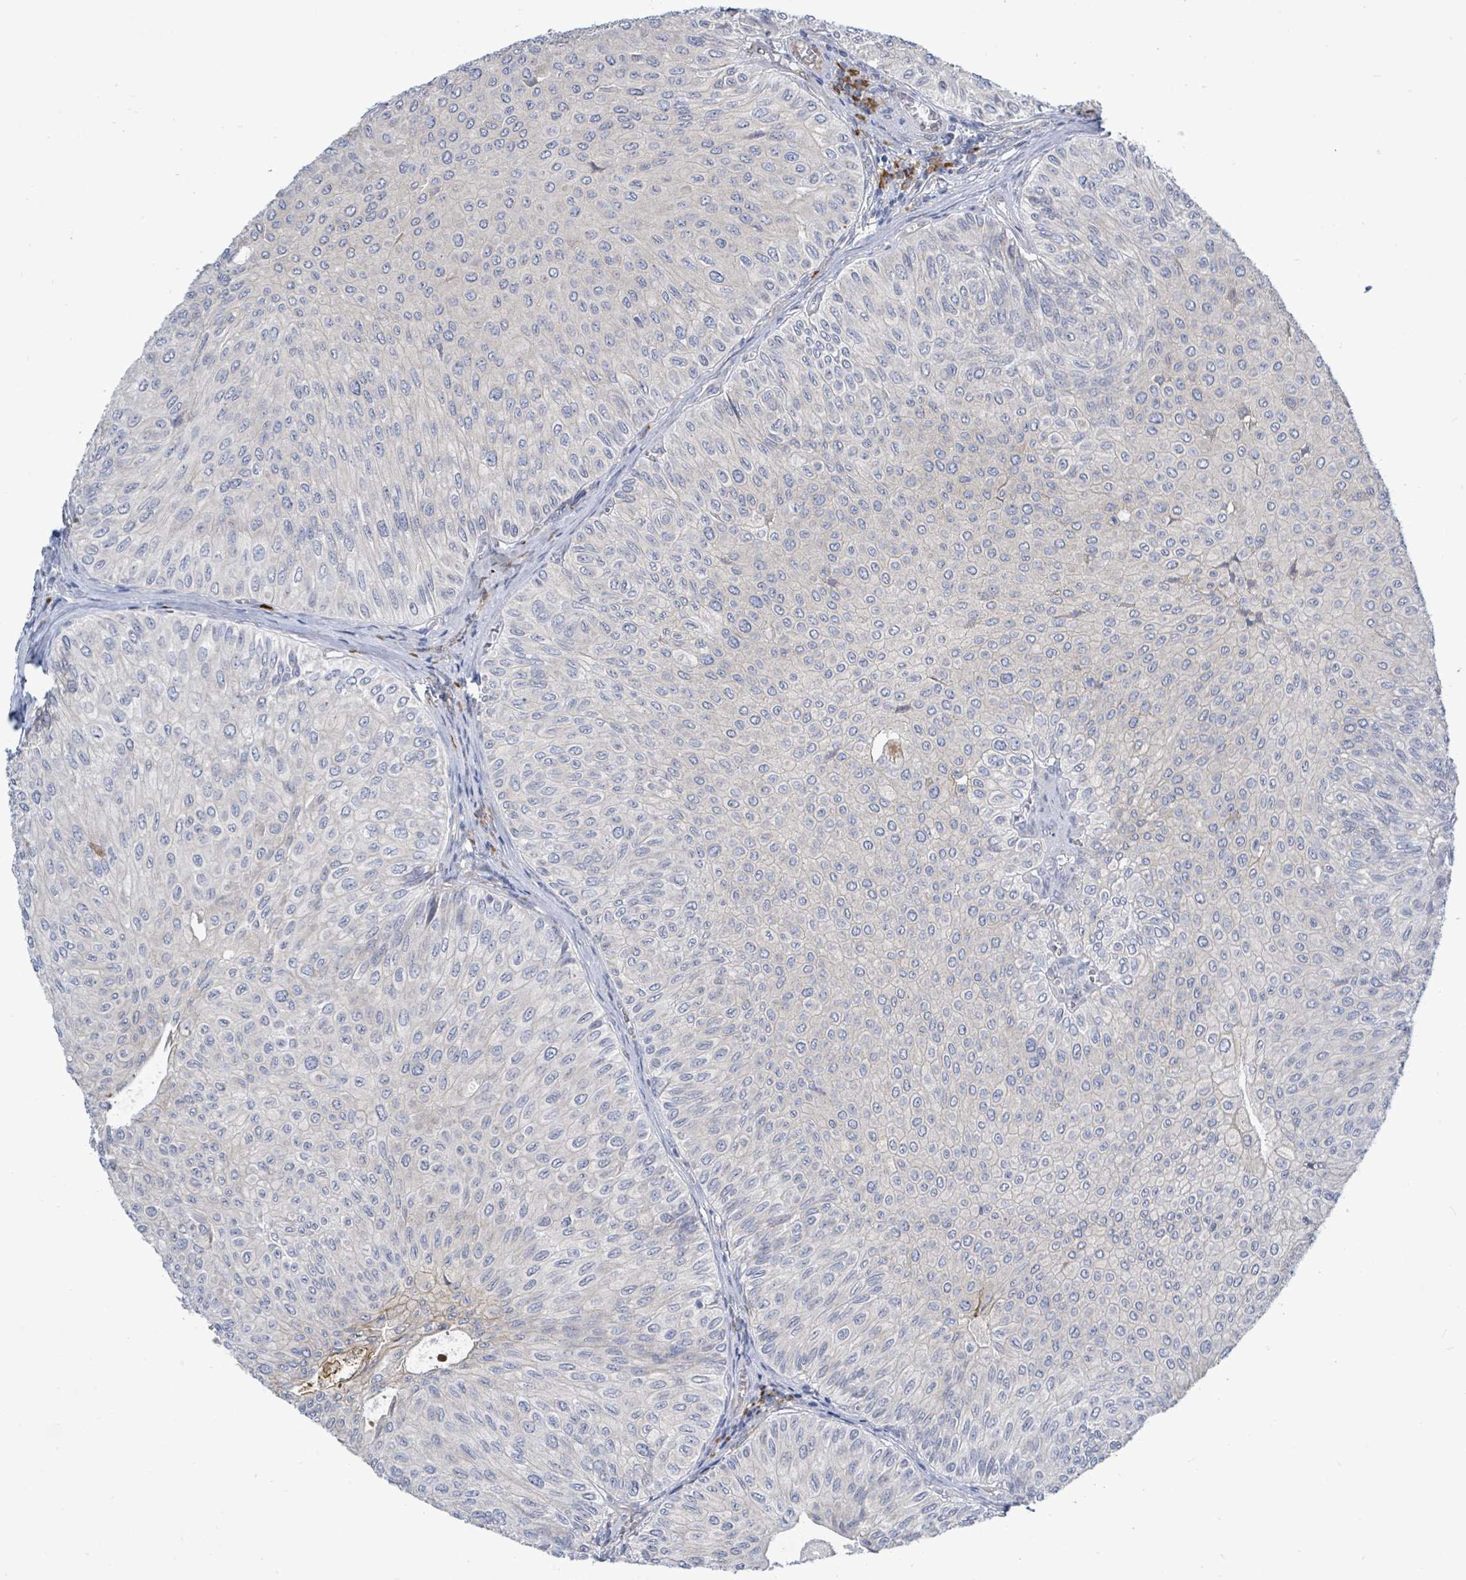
{"staining": {"intensity": "negative", "quantity": "none", "location": "none"}, "tissue": "urothelial cancer", "cell_type": "Tumor cells", "image_type": "cancer", "snomed": [{"axis": "morphology", "description": "Urothelial carcinoma, NOS"}, {"axis": "topography", "description": "Urinary bladder"}], "caption": "This is a photomicrograph of immunohistochemistry staining of transitional cell carcinoma, which shows no expression in tumor cells.", "gene": "SIRPB1", "patient": {"sex": "male", "age": 59}}